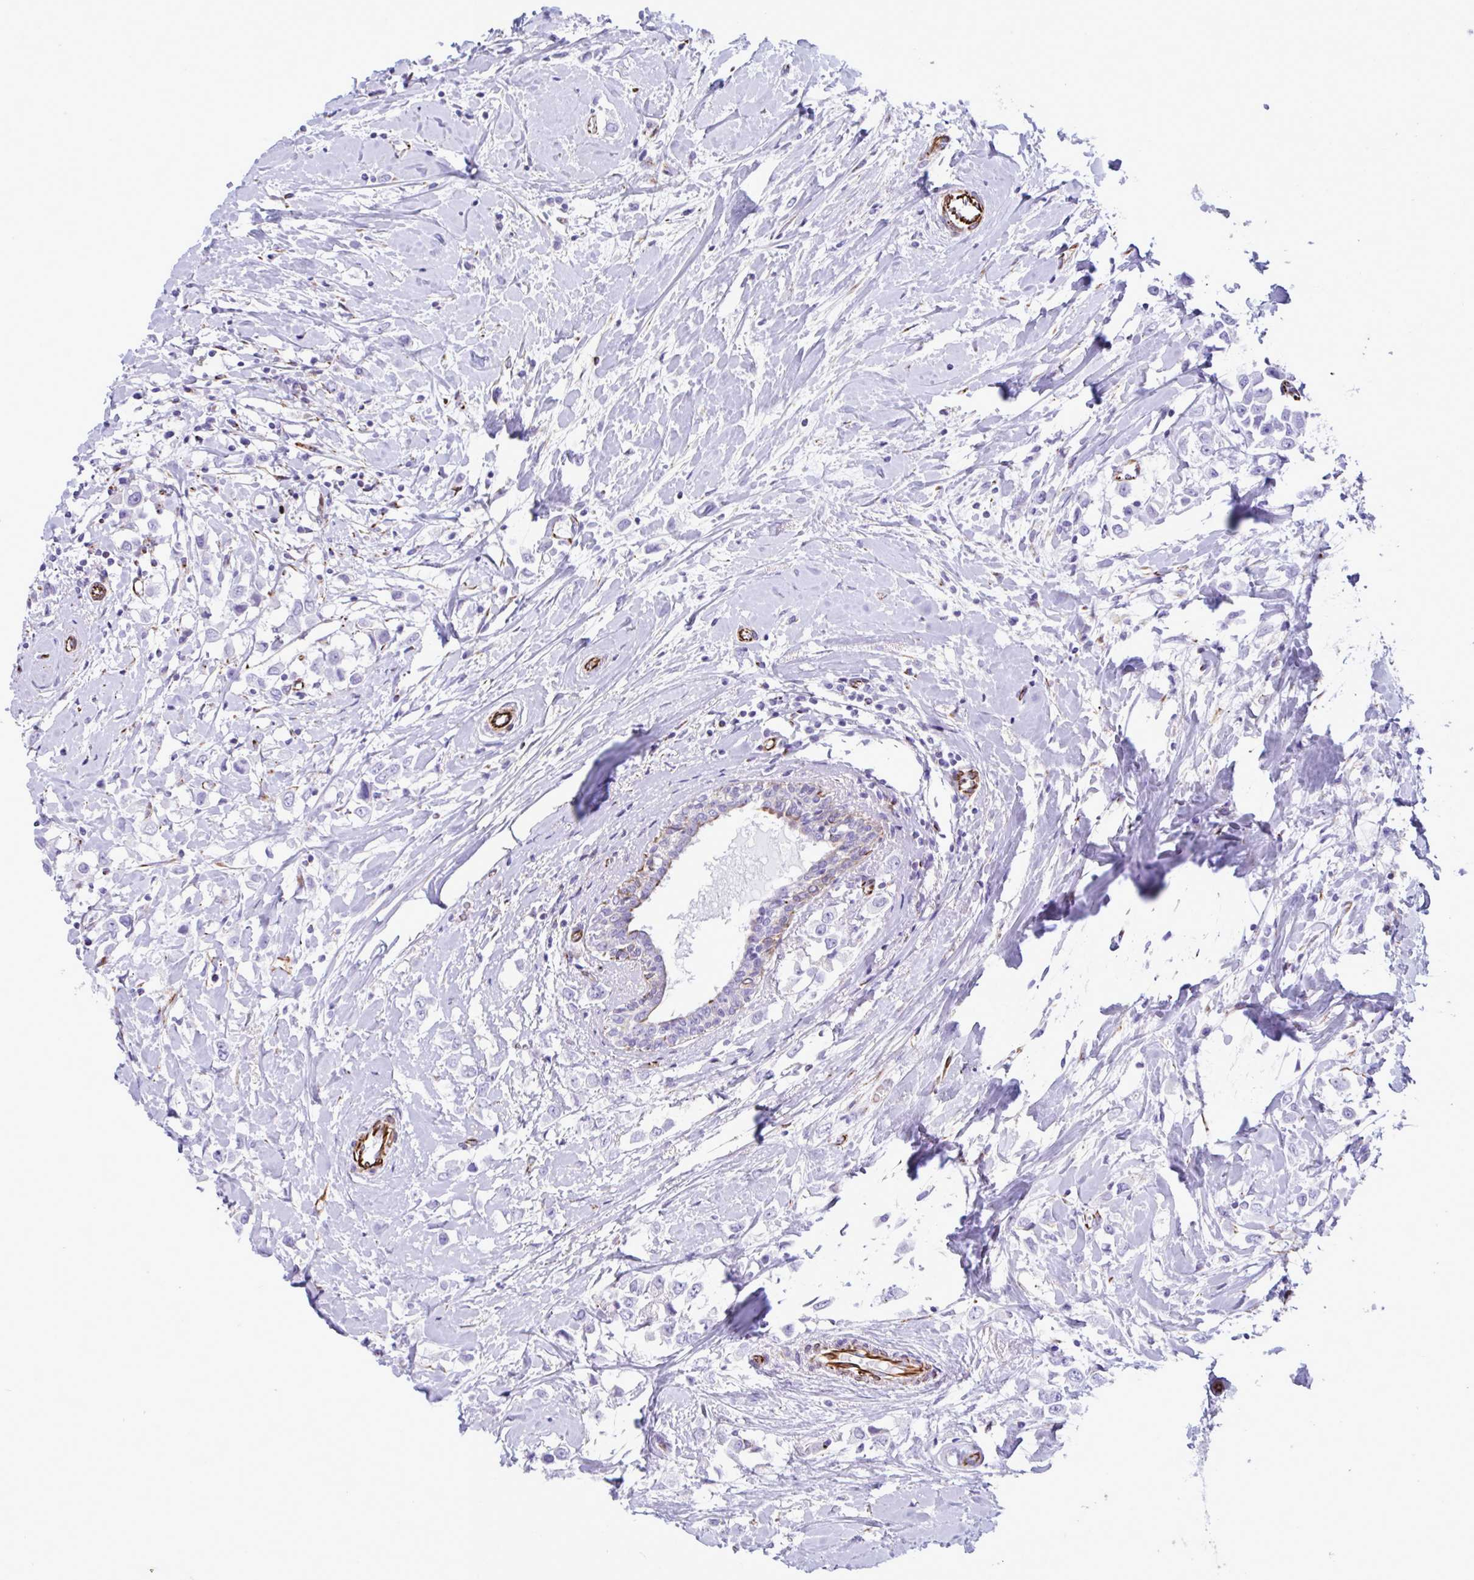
{"staining": {"intensity": "negative", "quantity": "none", "location": "none"}, "tissue": "breast cancer", "cell_type": "Tumor cells", "image_type": "cancer", "snomed": [{"axis": "morphology", "description": "Duct carcinoma"}, {"axis": "topography", "description": "Breast"}], "caption": "Immunohistochemistry photomicrograph of neoplastic tissue: human breast invasive ductal carcinoma stained with DAB reveals no significant protein positivity in tumor cells. (Stains: DAB (3,3'-diaminobenzidine) IHC with hematoxylin counter stain, Microscopy: brightfield microscopy at high magnification).", "gene": "SMAD5", "patient": {"sex": "female", "age": 61}}